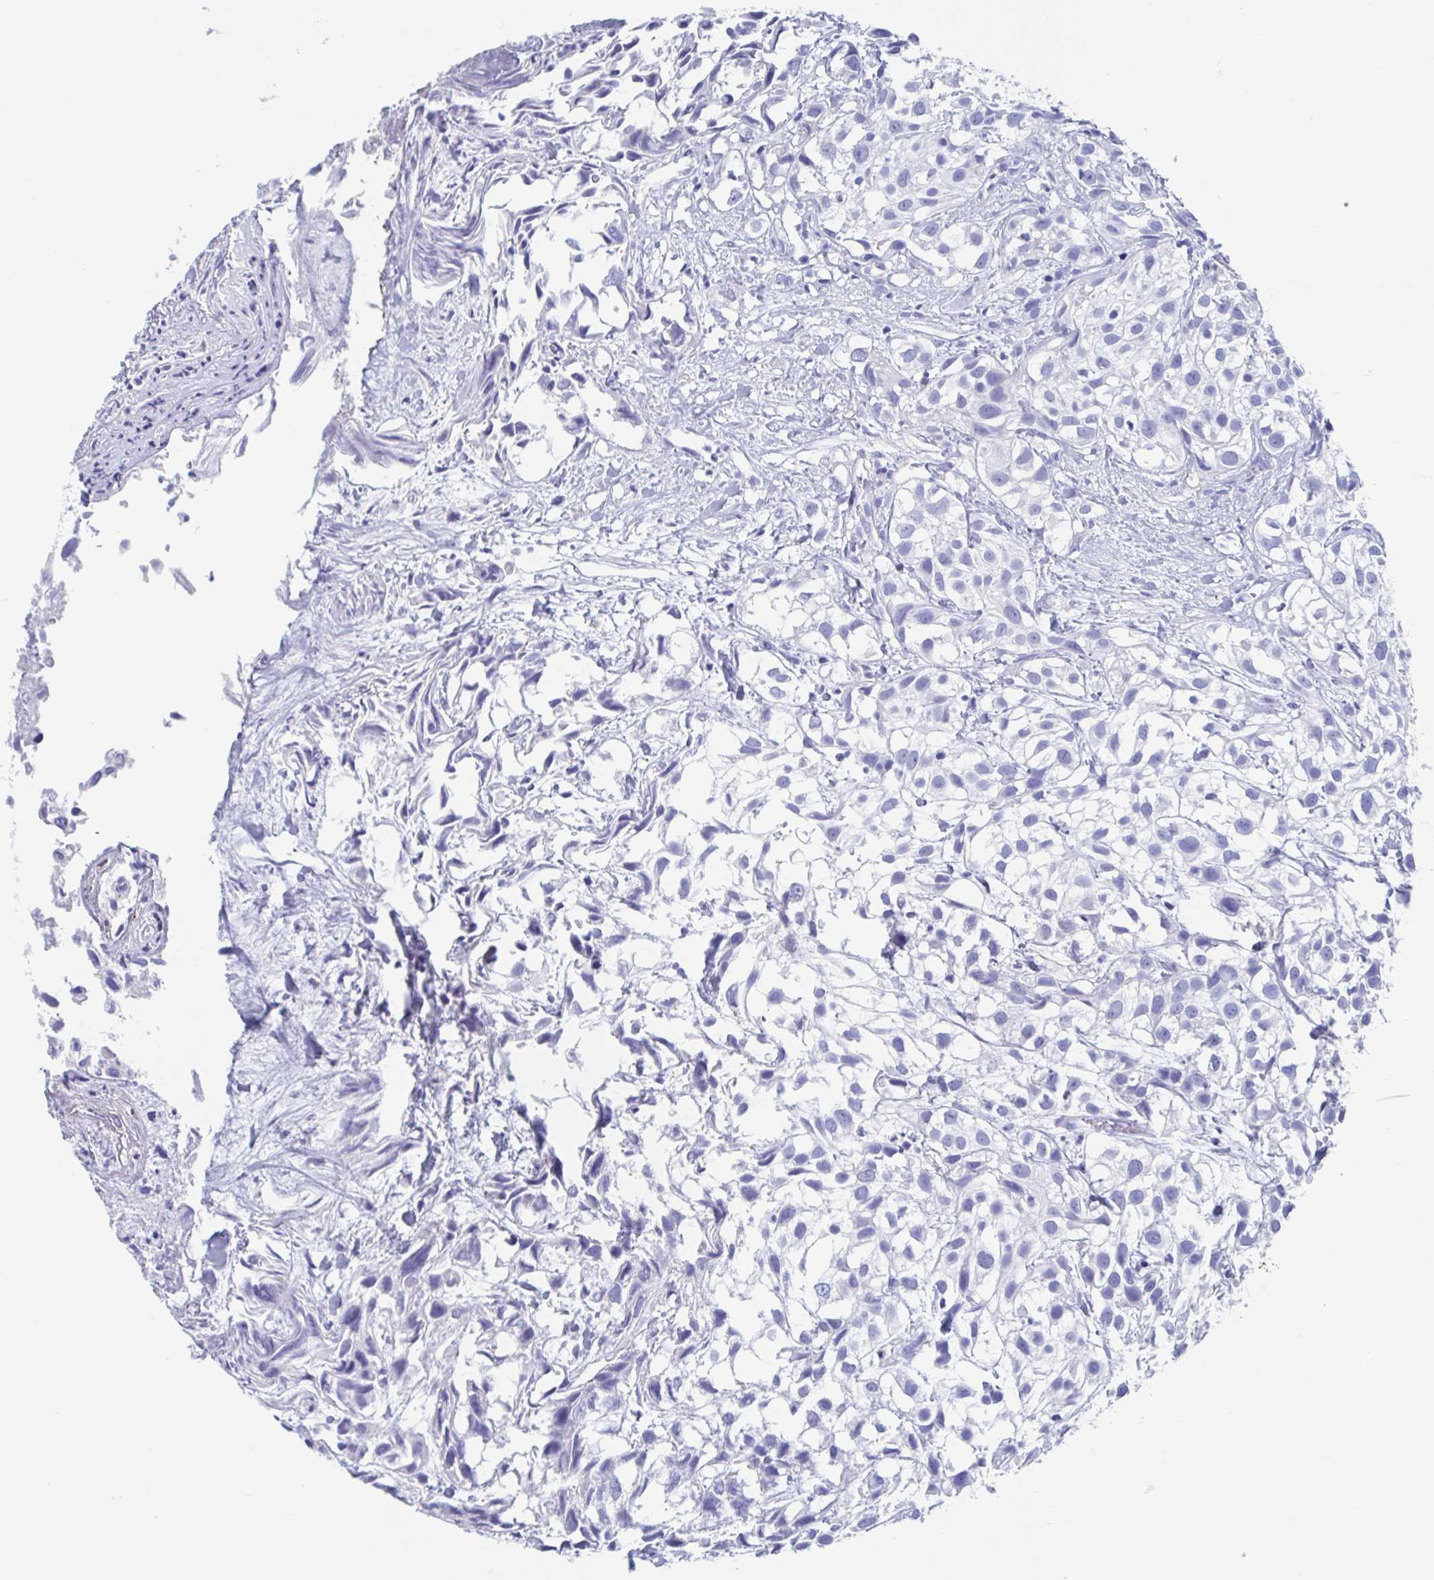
{"staining": {"intensity": "negative", "quantity": "none", "location": "none"}, "tissue": "urothelial cancer", "cell_type": "Tumor cells", "image_type": "cancer", "snomed": [{"axis": "morphology", "description": "Urothelial carcinoma, High grade"}, {"axis": "topography", "description": "Urinary bladder"}], "caption": "IHC image of neoplastic tissue: human urothelial cancer stained with DAB (3,3'-diaminobenzidine) demonstrates no significant protein expression in tumor cells.", "gene": "SHCBP1L", "patient": {"sex": "male", "age": 56}}